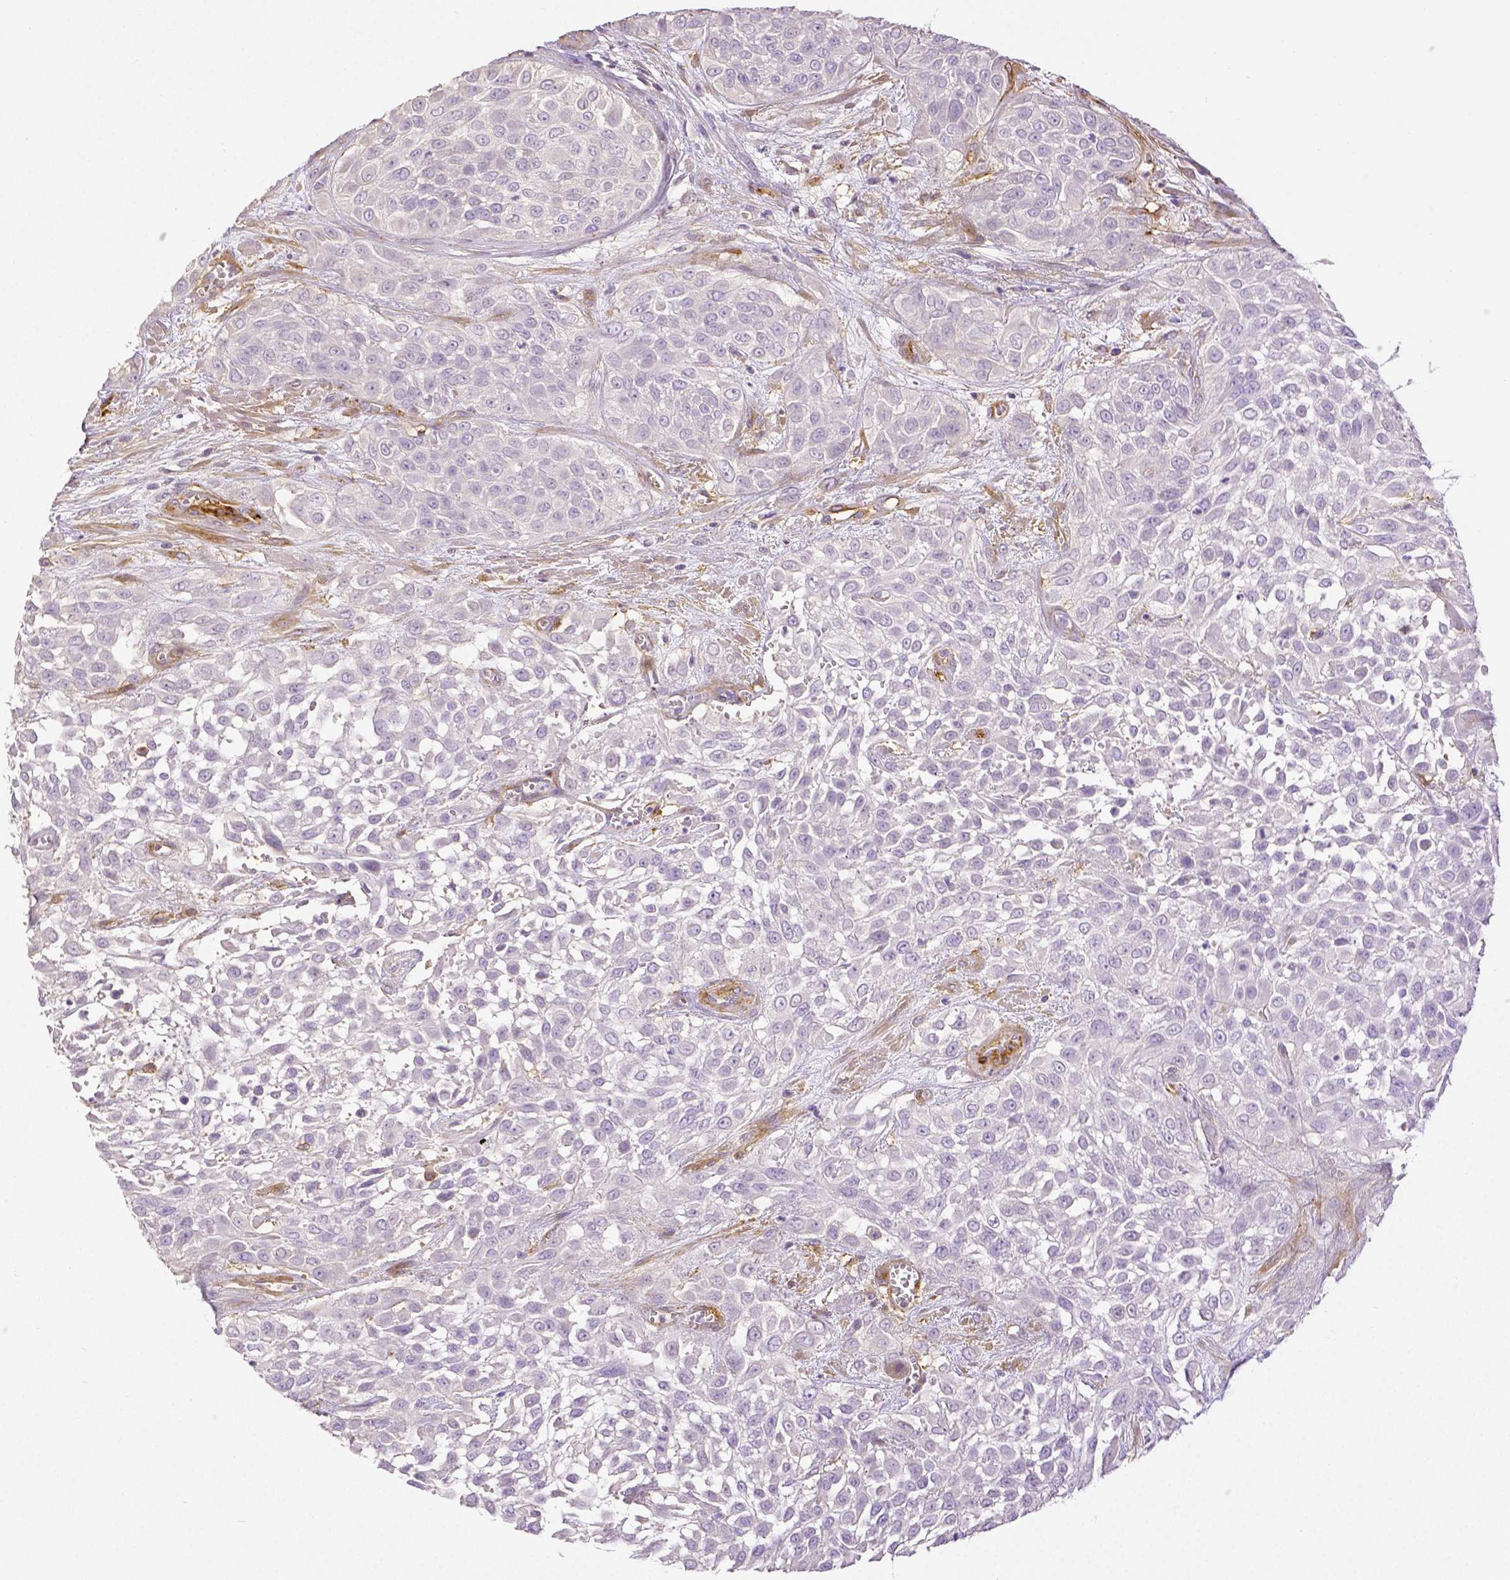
{"staining": {"intensity": "negative", "quantity": "none", "location": "none"}, "tissue": "urothelial cancer", "cell_type": "Tumor cells", "image_type": "cancer", "snomed": [{"axis": "morphology", "description": "Urothelial carcinoma, High grade"}, {"axis": "topography", "description": "Urinary bladder"}], "caption": "Immunohistochemical staining of urothelial carcinoma (high-grade) exhibits no significant expression in tumor cells. (Stains: DAB (3,3'-diaminobenzidine) IHC with hematoxylin counter stain, Microscopy: brightfield microscopy at high magnification).", "gene": "THY1", "patient": {"sex": "male", "age": 57}}